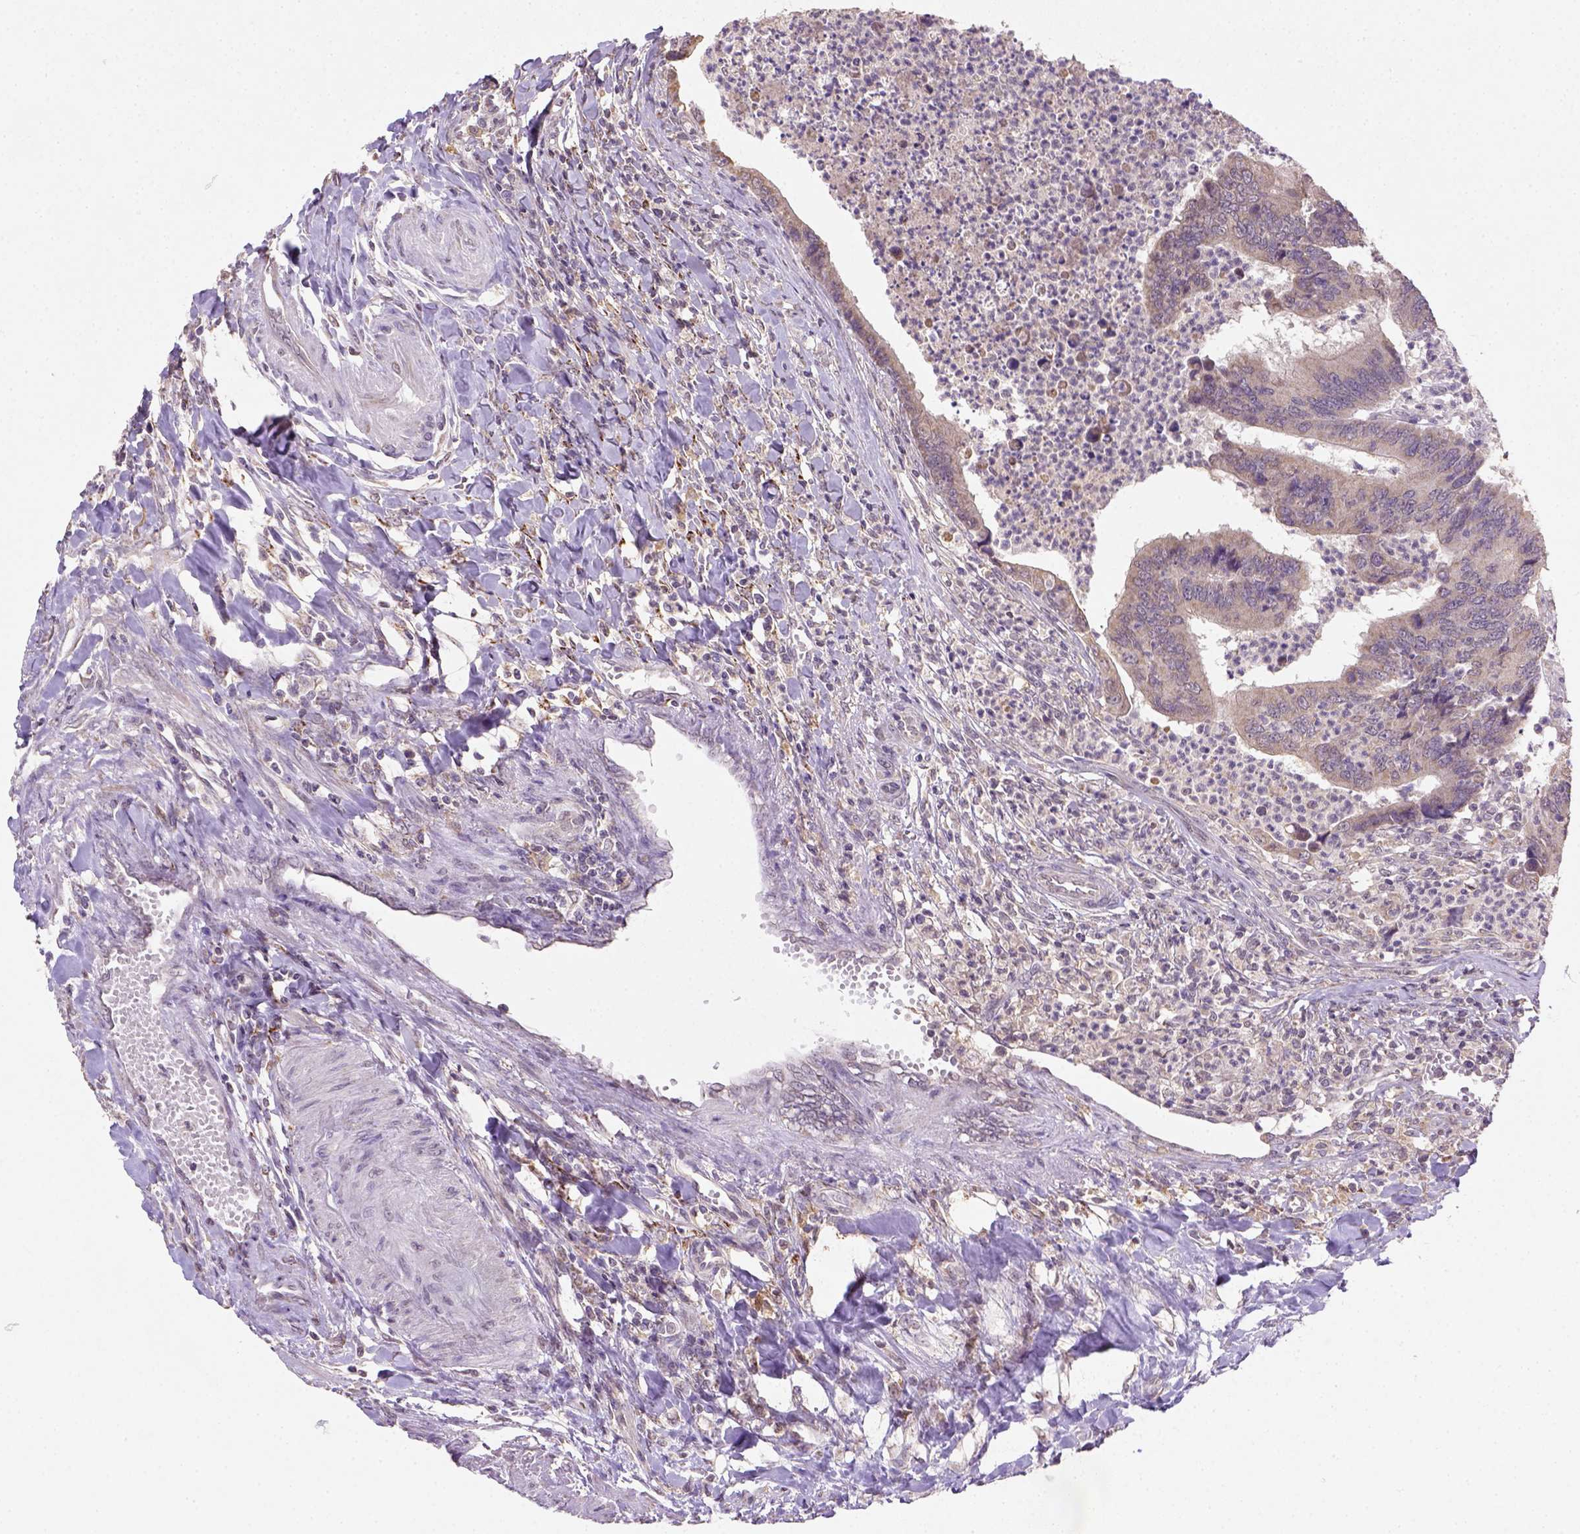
{"staining": {"intensity": "weak", "quantity": ">75%", "location": "cytoplasmic/membranous"}, "tissue": "colorectal cancer", "cell_type": "Tumor cells", "image_type": "cancer", "snomed": [{"axis": "morphology", "description": "Adenocarcinoma, NOS"}, {"axis": "topography", "description": "Colon"}], "caption": "Human colorectal cancer stained for a protein (brown) demonstrates weak cytoplasmic/membranous positive expression in about >75% of tumor cells.", "gene": "NUDT10", "patient": {"sex": "female", "age": 67}}